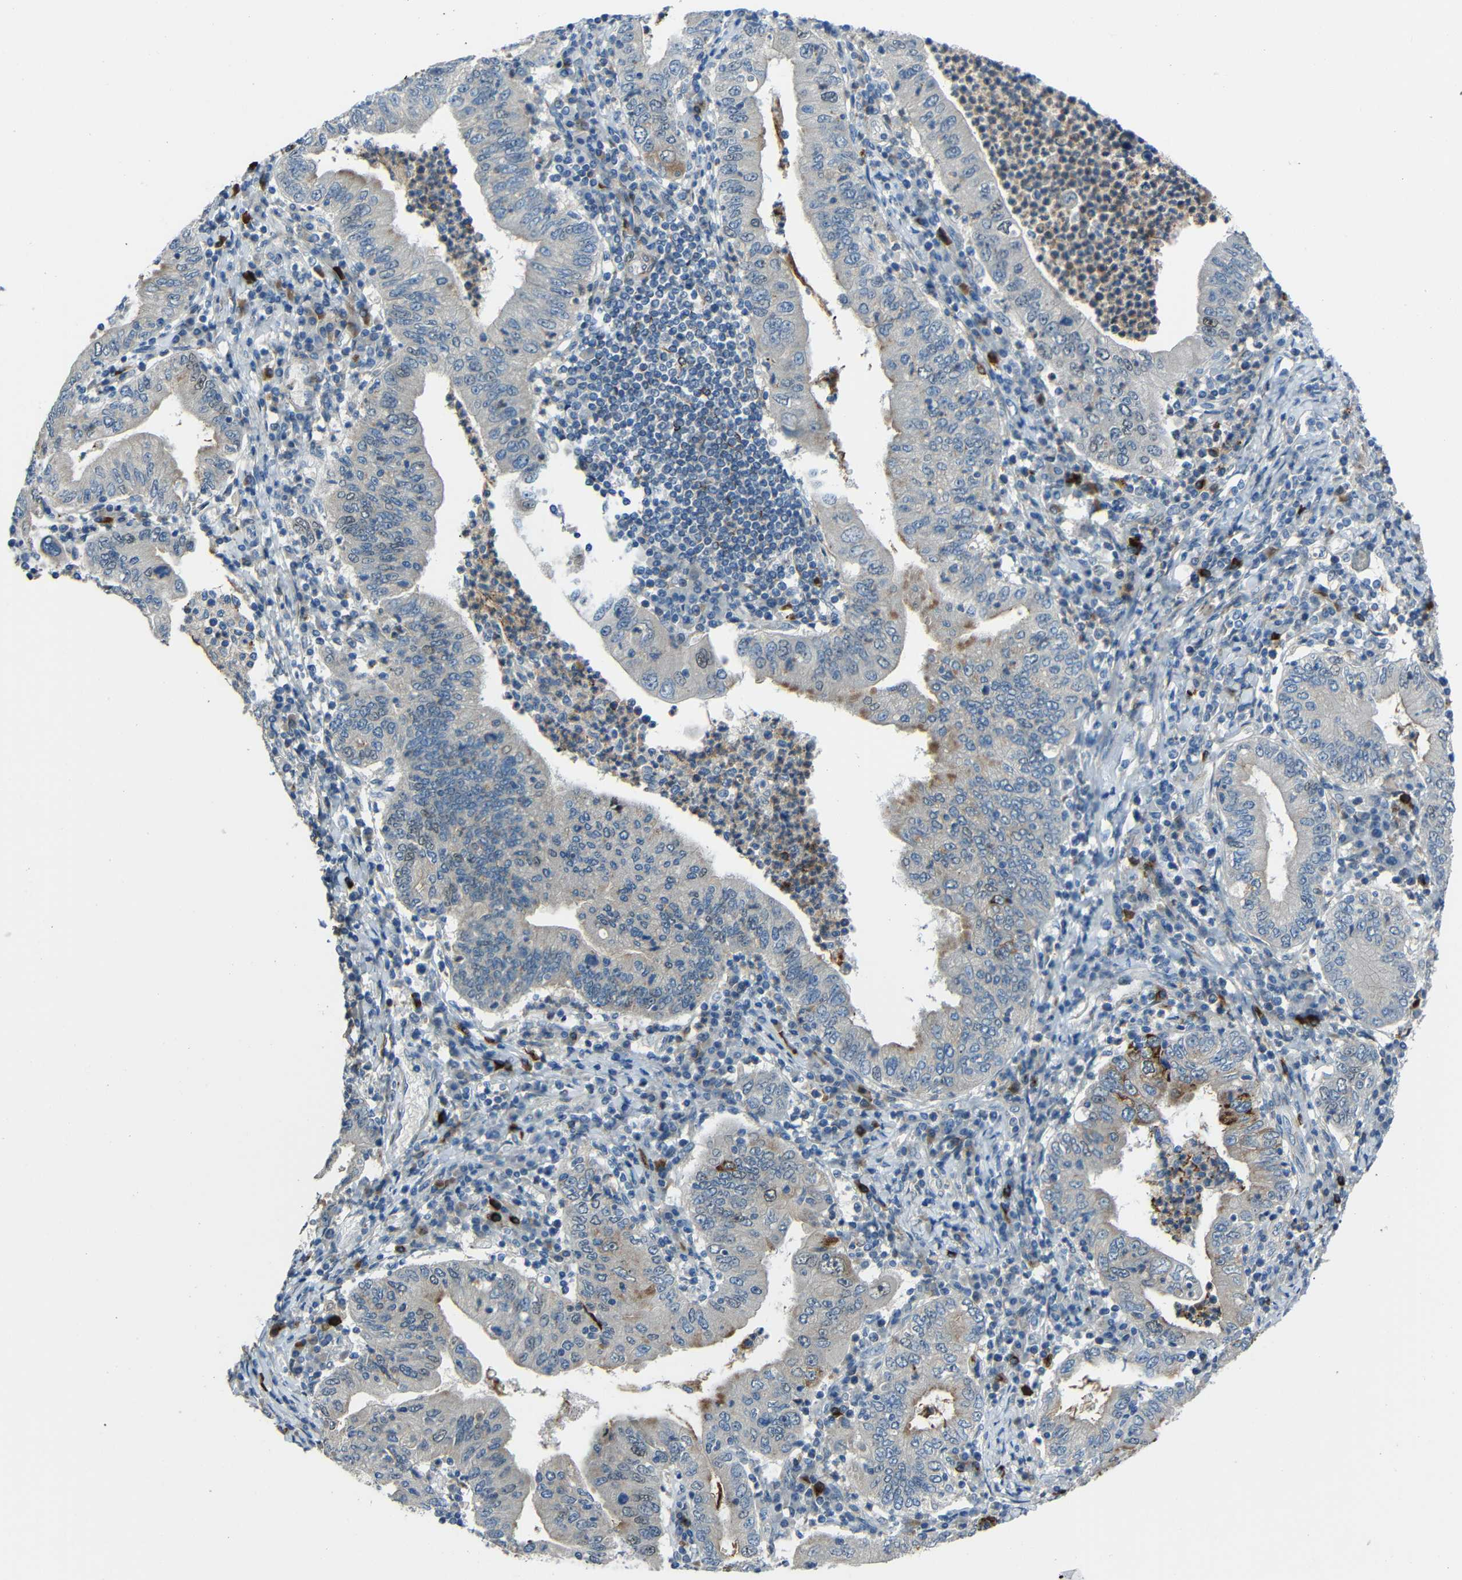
{"staining": {"intensity": "weak", "quantity": "<25%", "location": "cytoplasmic/membranous,nuclear"}, "tissue": "stomach cancer", "cell_type": "Tumor cells", "image_type": "cancer", "snomed": [{"axis": "morphology", "description": "Normal tissue, NOS"}, {"axis": "morphology", "description": "Adenocarcinoma, NOS"}, {"axis": "topography", "description": "Esophagus"}, {"axis": "topography", "description": "Stomach, upper"}, {"axis": "topography", "description": "Peripheral nerve tissue"}], "caption": "Immunohistochemical staining of stomach cancer demonstrates no significant expression in tumor cells. The staining is performed using DAB brown chromogen with nuclei counter-stained in using hematoxylin.", "gene": "DCLK1", "patient": {"sex": "male", "age": 62}}